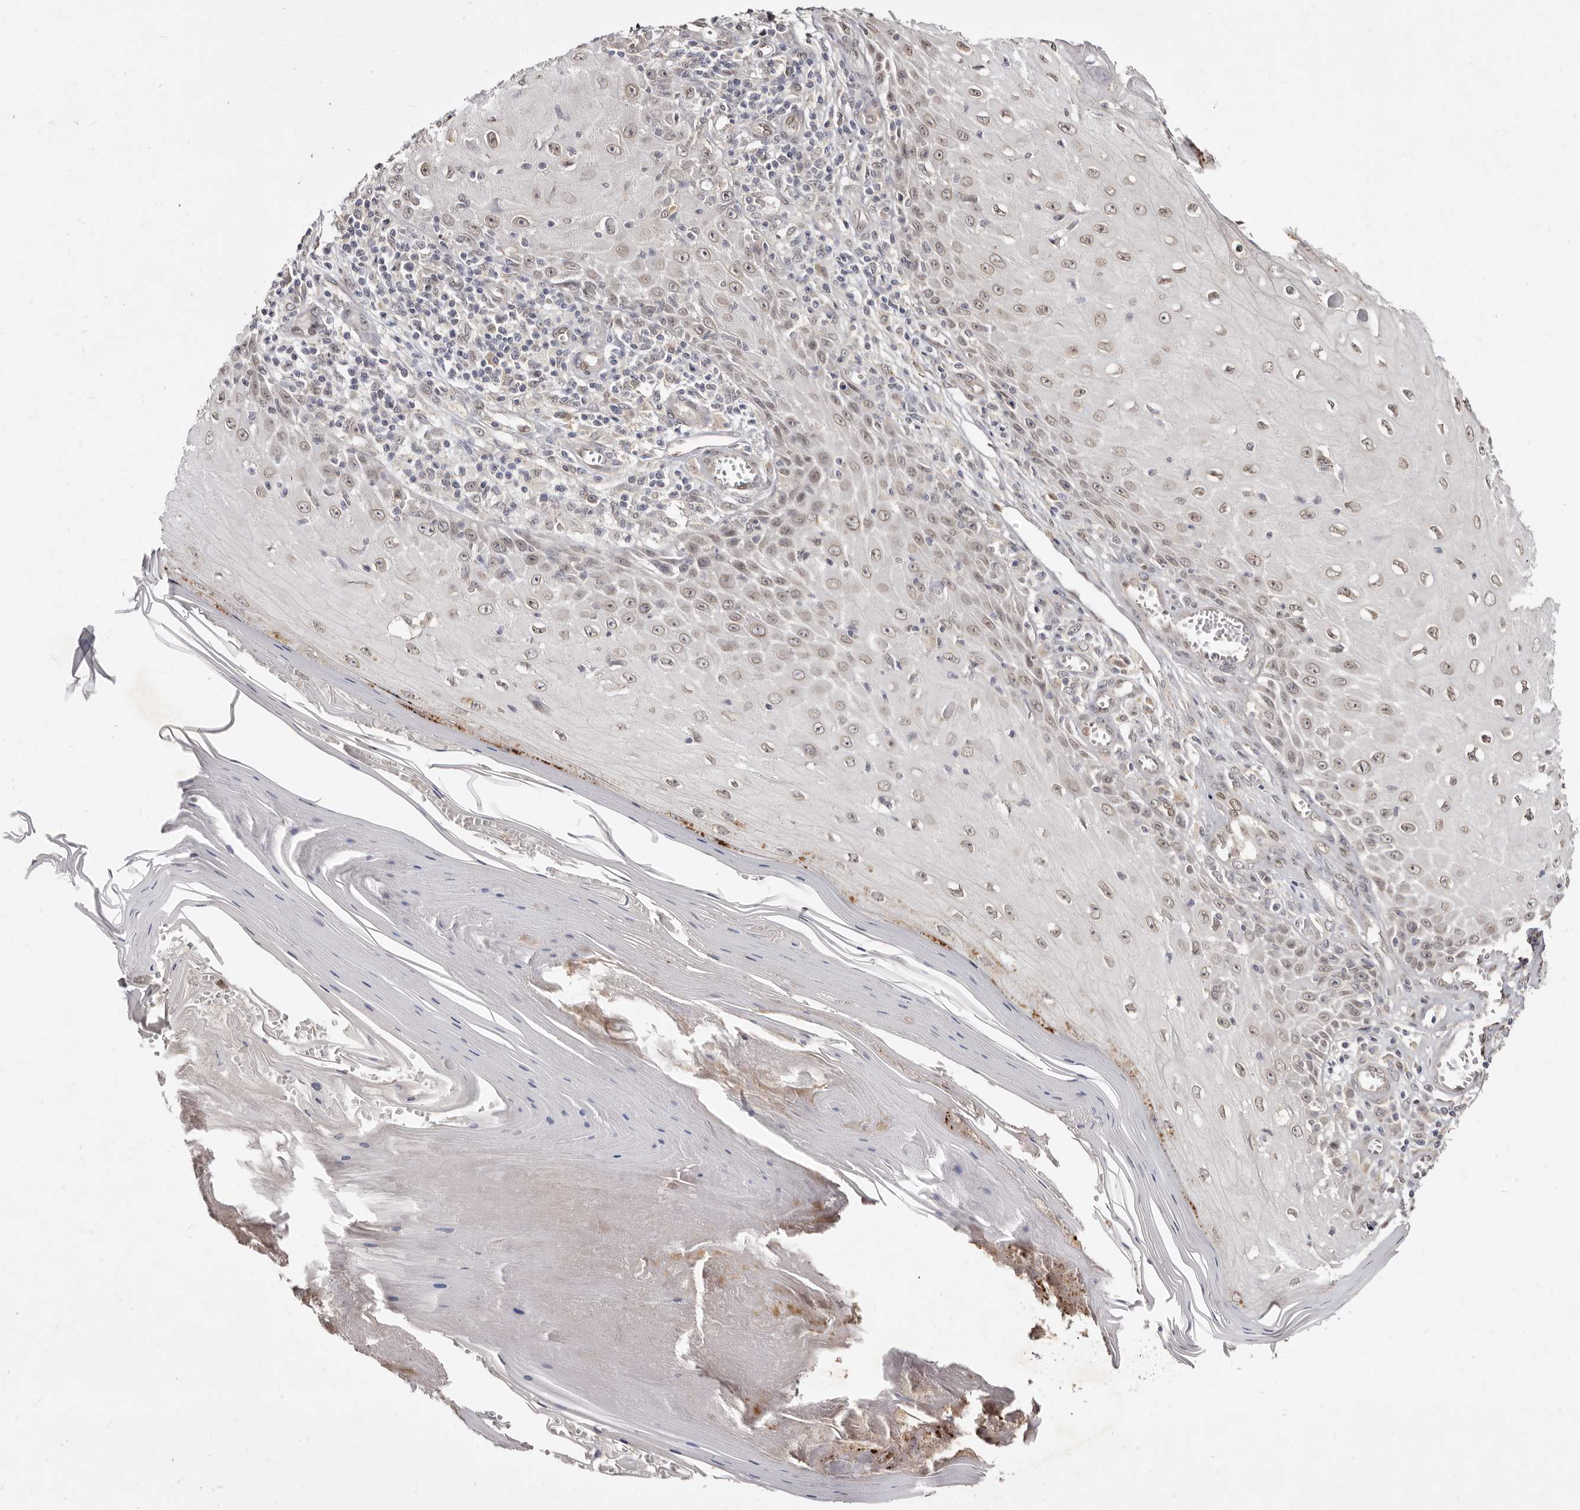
{"staining": {"intensity": "weak", "quantity": ">75%", "location": "nuclear"}, "tissue": "skin cancer", "cell_type": "Tumor cells", "image_type": "cancer", "snomed": [{"axis": "morphology", "description": "Squamous cell carcinoma, NOS"}, {"axis": "topography", "description": "Skin"}], "caption": "Immunohistochemistry of skin squamous cell carcinoma displays low levels of weak nuclear expression in approximately >75% of tumor cells.", "gene": "LCORL", "patient": {"sex": "female", "age": 73}}